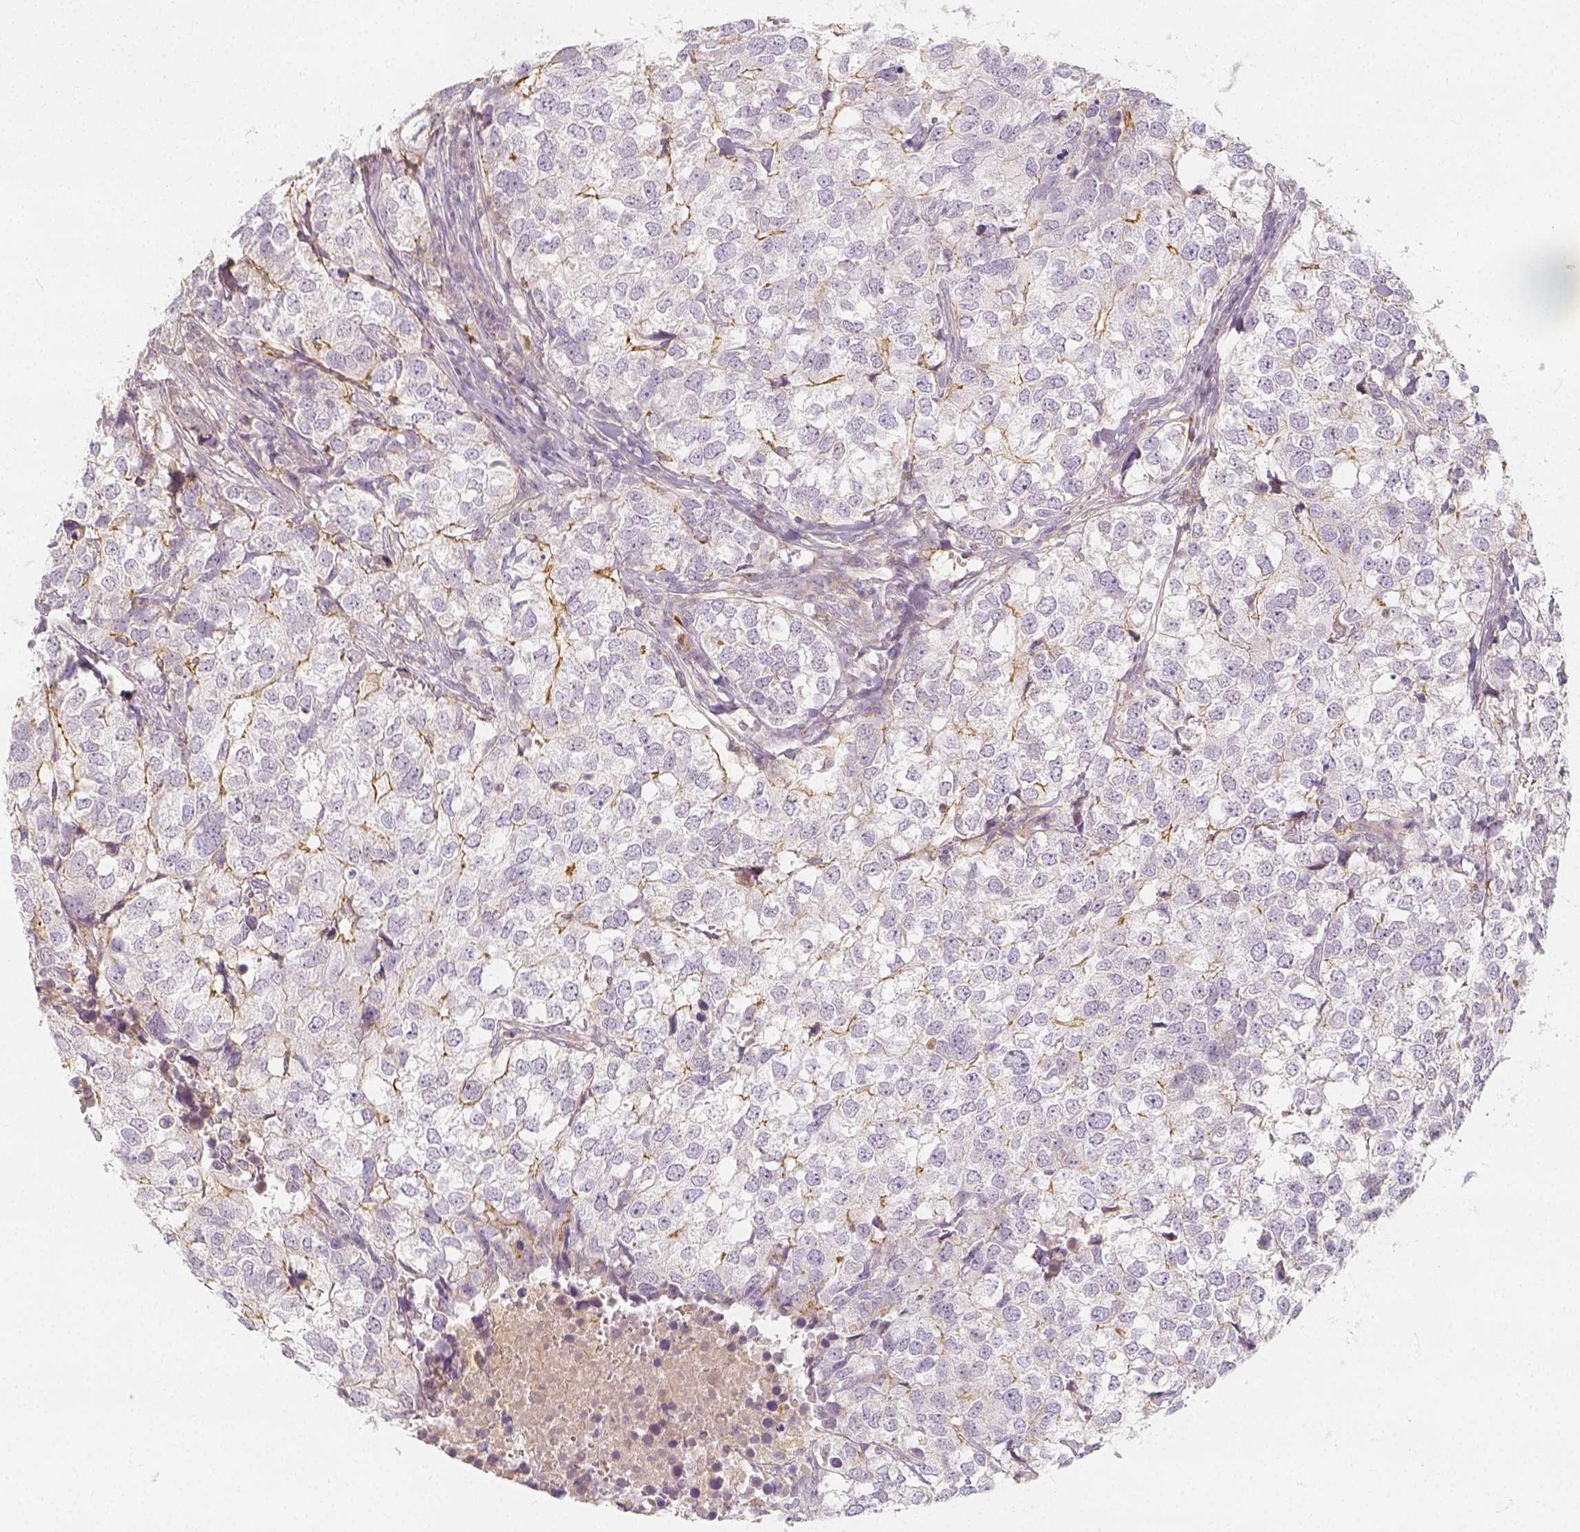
{"staining": {"intensity": "weak", "quantity": "<25%", "location": "cytoplasmic/membranous"}, "tissue": "breast cancer", "cell_type": "Tumor cells", "image_type": "cancer", "snomed": [{"axis": "morphology", "description": "Duct carcinoma"}, {"axis": "topography", "description": "Breast"}], "caption": "This is an IHC micrograph of human breast cancer (infiltrating ductal carcinoma). There is no expression in tumor cells.", "gene": "PTPRJ", "patient": {"sex": "female", "age": 30}}